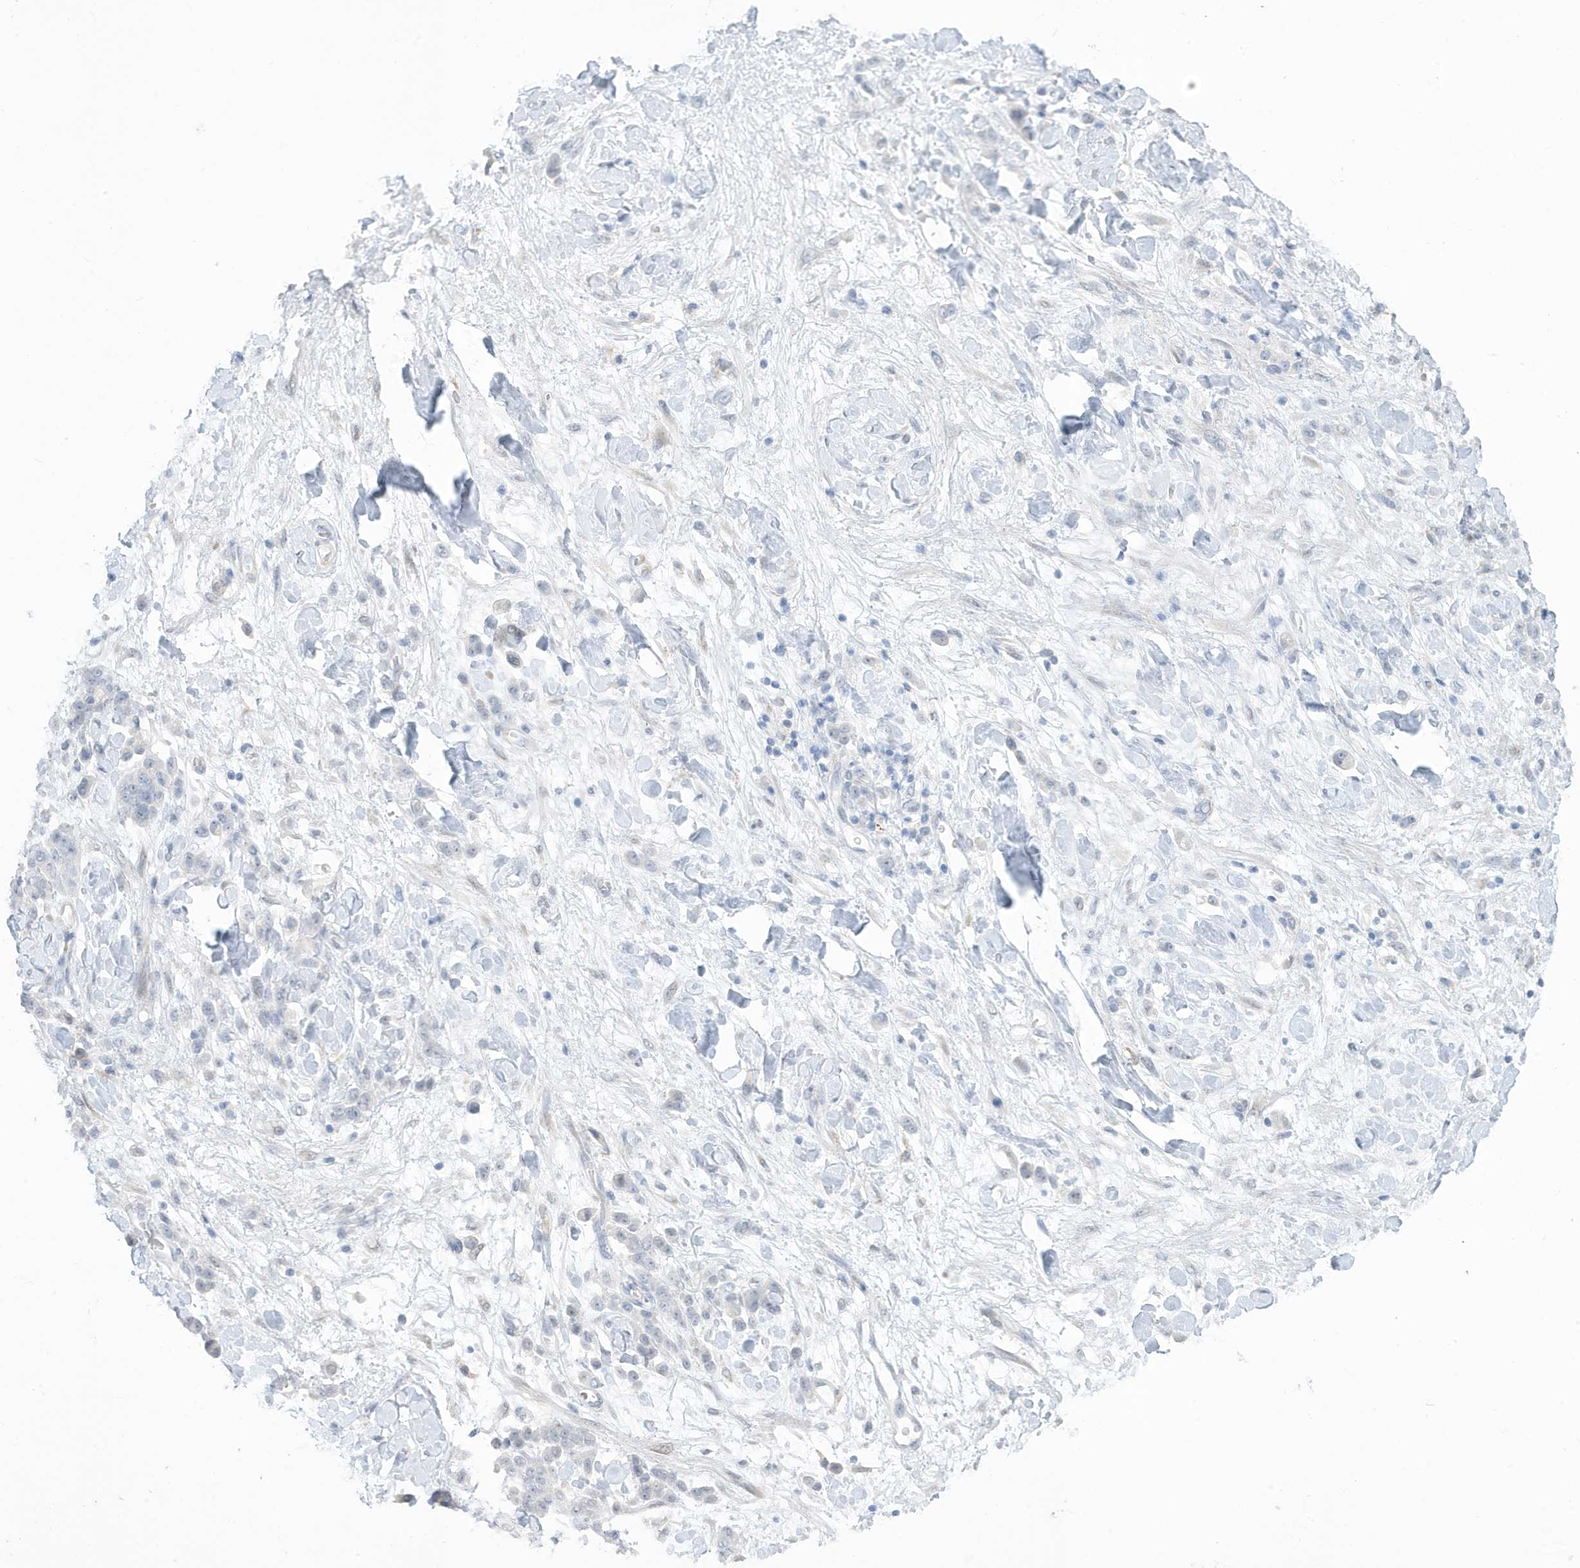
{"staining": {"intensity": "negative", "quantity": "none", "location": "none"}, "tissue": "stomach cancer", "cell_type": "Tumor cells", "image_type": "cancer", "snomed": [{"axis": "morphology", "description": "Normal tissue, NOS"}, {"axis": "morphology", "description": "Adenocarcinoma, NOS"}, {"axis": "topography", "description": "Stomach"}], "caption": "Immunohistochemistry (IHC) photomicrograph of stomach cancer (adenocarcinoma) stained for a protein (brown), which displays no expression in tumor cells. (DAB immunohistochemistry (IHC), high magnification).", "gene": "PERM1", "patient": {"sex": "male", "age": 82}}